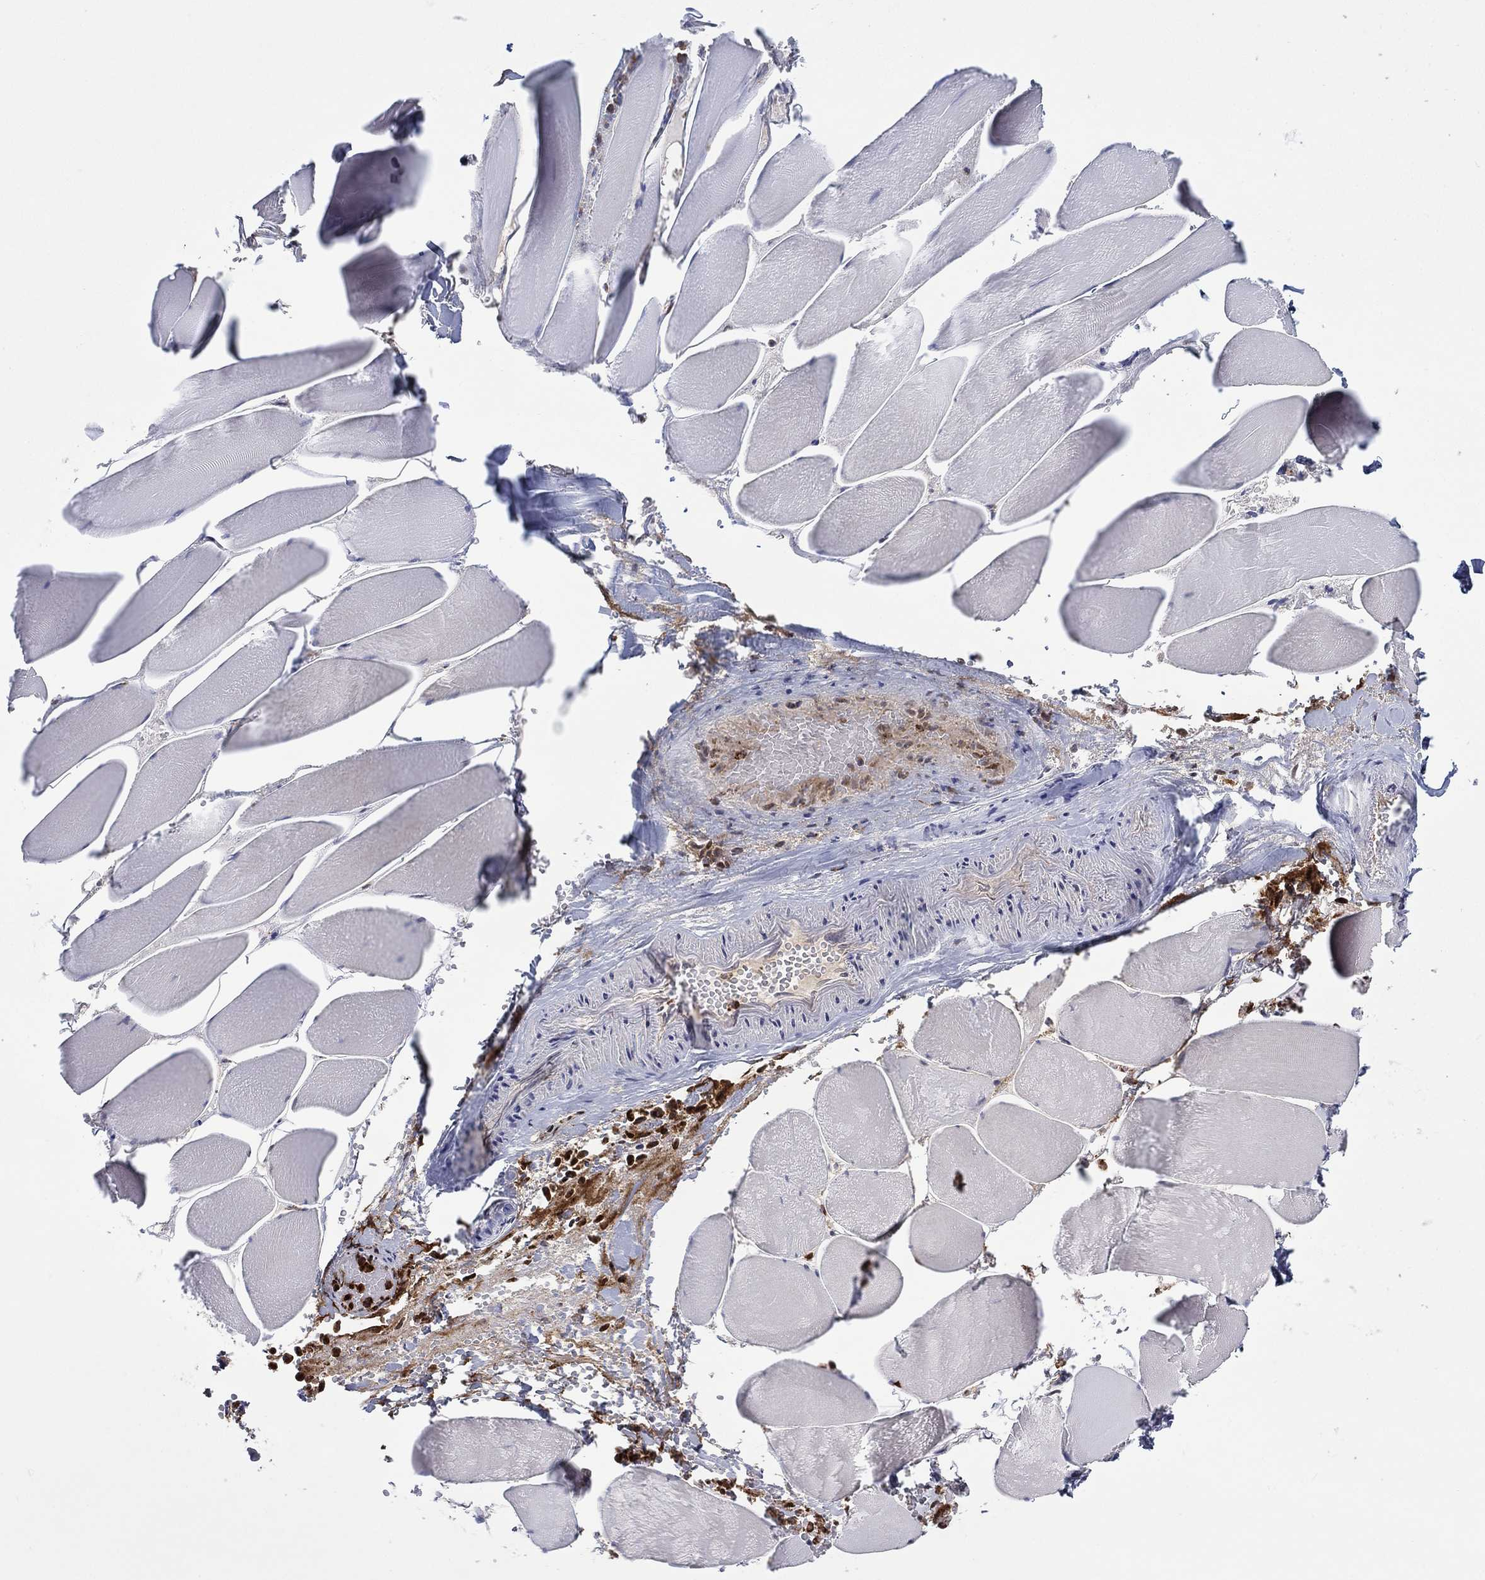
{"staining": {"intensity": "weak", "quantity": "<25%", "location": "cytoplasmic/membranous"}, "tissue": "skeletal muscle", "cell_type": "Myocytes", "image_type": "normal", "snomed": [{"axis": "morphology", "description": "Normal tissue, NOS"}, {"axis": "morphology", "description": "Malignant melanoma, Metastatic site"}, {"axis": "topography", "description": "Skeletal muscle"}], "caption": "Skeletal muscle was stained to show a protein in brown. There is no significant staining in myocytes. (Stains: DAB IHC with hematoxylin counter stain, Microscopy: brightfield microscopy at high magnification).", "gene": "MTRFR", "patient": {"sex": "male", "age": 50}}